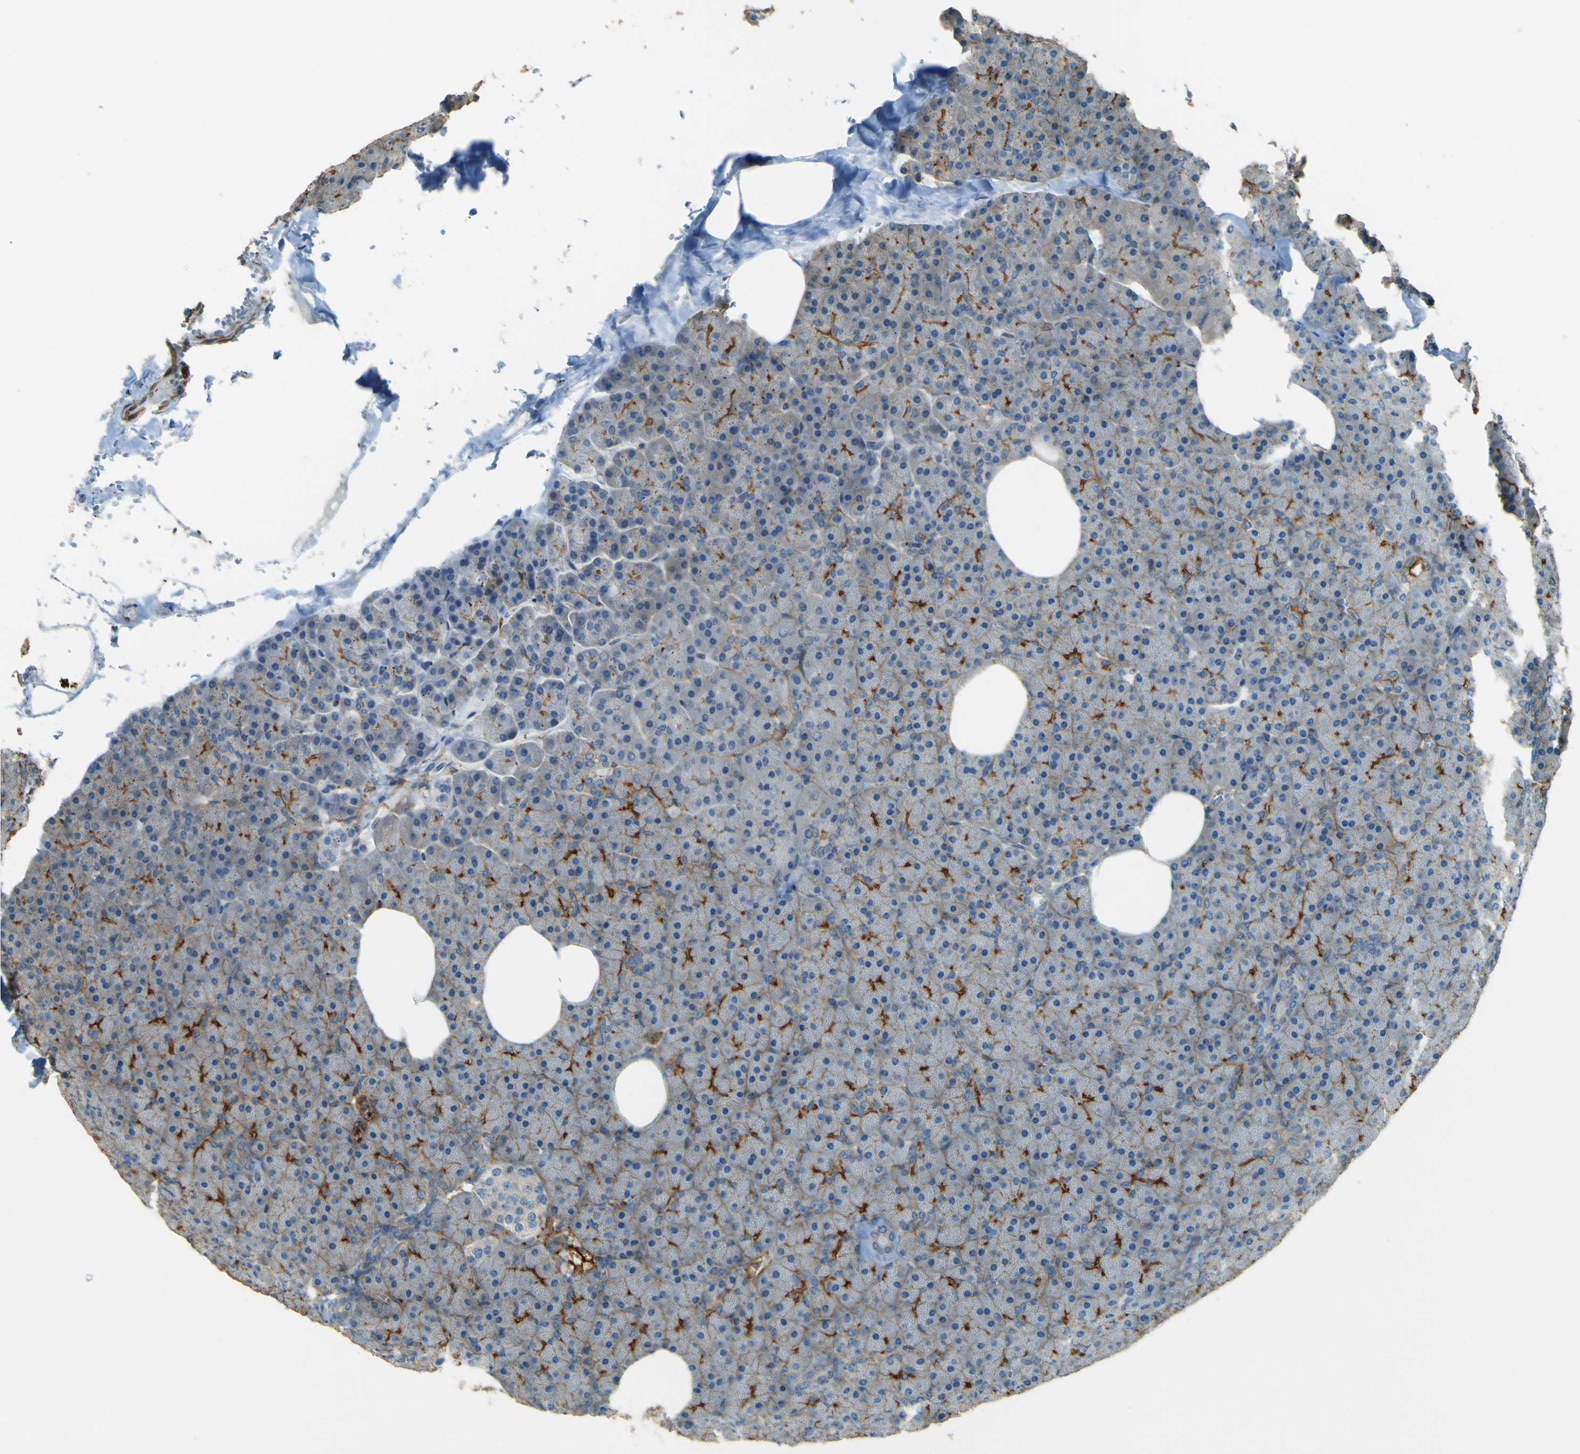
{"staining": {"intensity": "moderate", "quantity": "<25%", "location": "cytoplasmic/membranous"}, "tissue": "pancreas", "cell_type": "Exocrine glandular cells", "image_type": "normal", "snomed": [{"axis": "morphology", "description": "Normal tissue, NOS"}, {"axis": "topography", "description": "Pancreas"}], "caption": "Immunohistochemistry of normal pancreas shows low levels of moderate cytoplasmic/membranous staining in about <25% of exocrine glandular cells.", "gene": "NEXN", "patient": {"sex": "female", "age": 35}}